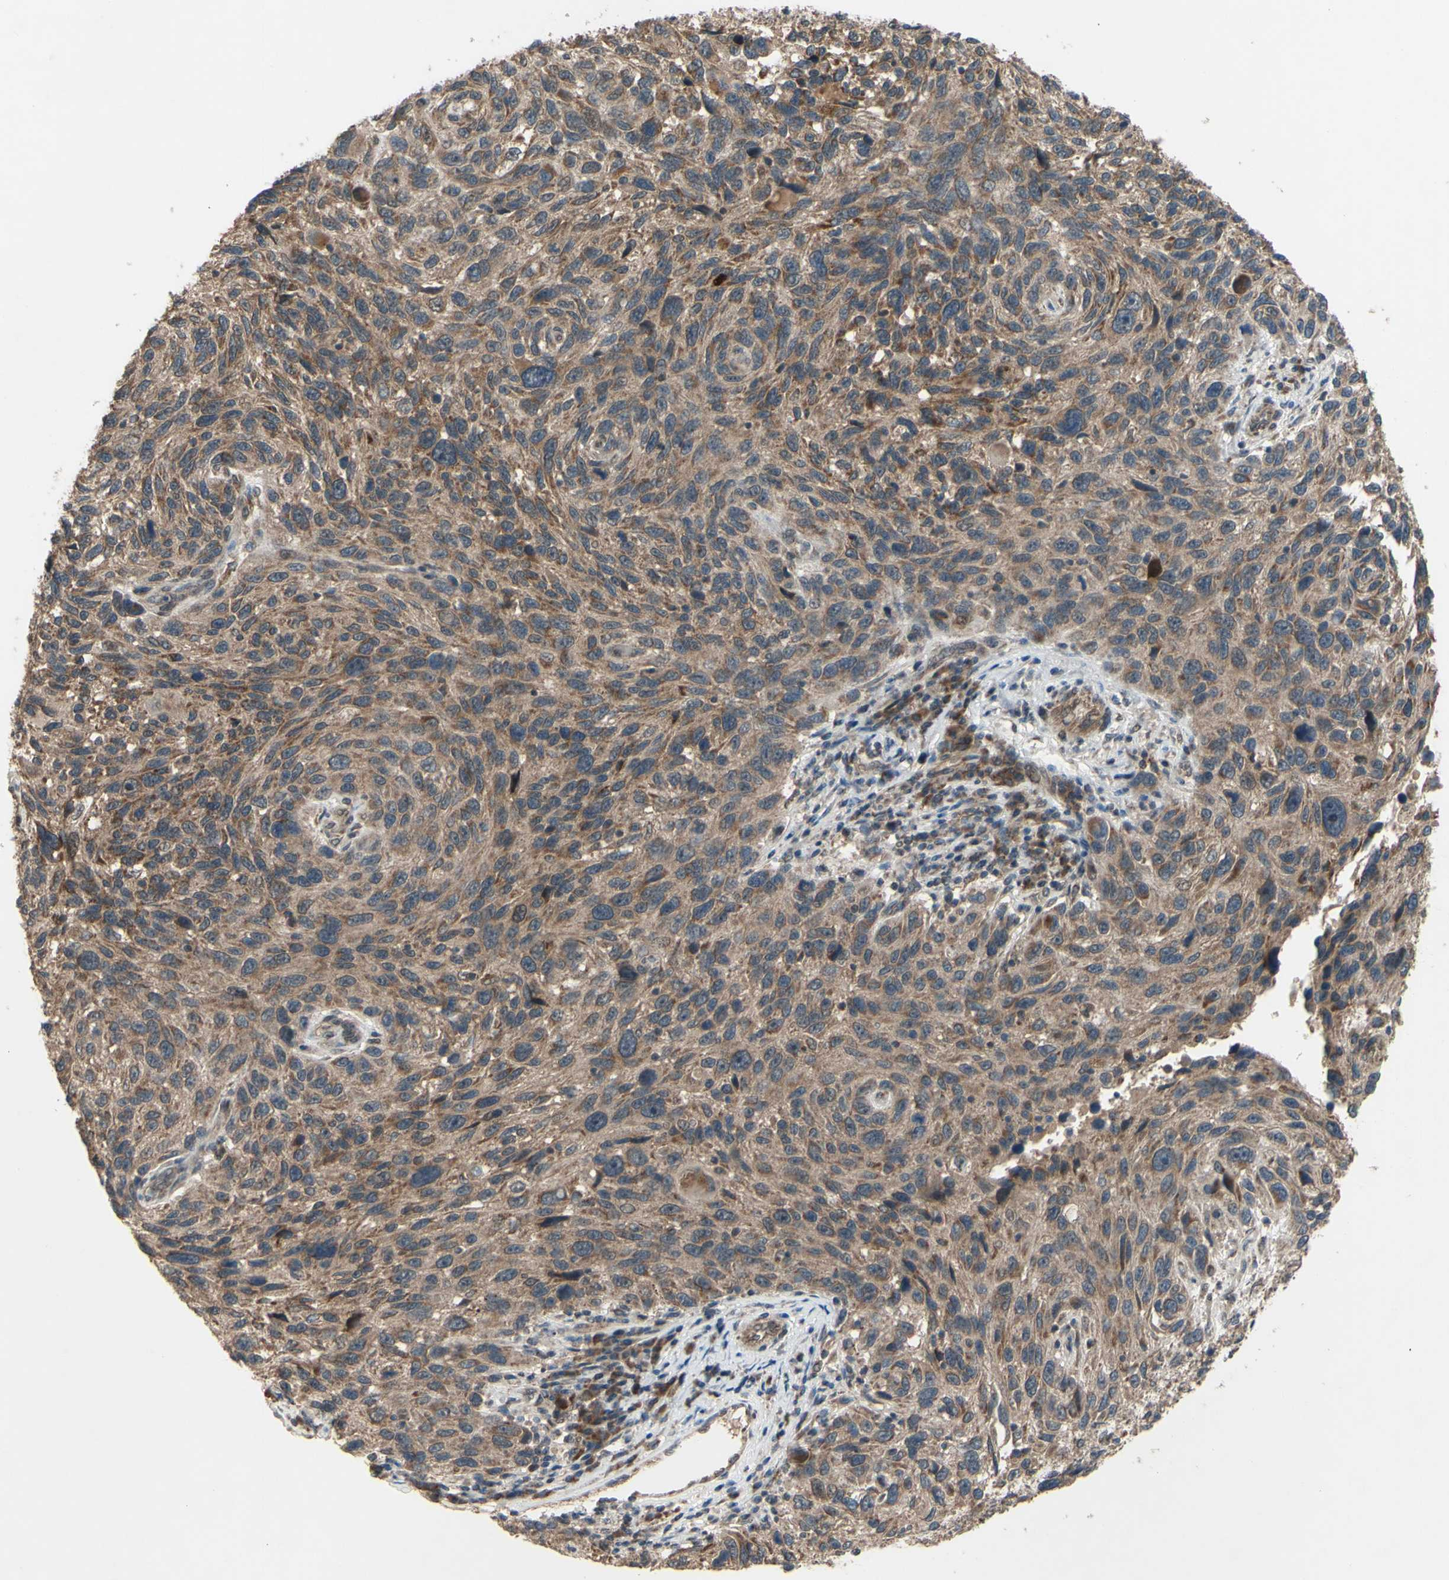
{"staining": {"intensity": "moderate", "quantity": ">75%", "location": "cytoplasmic/membranous"}, "tissue": "melanoma", "cell_type": "Tumor cells", "image_type": "cancer", "snomed": [{"axis": "morphology", "description": "Malignant melanoma, NOS"}, {"axis": "topography", "description": "Skin"}], "caption": "Moderate cytoplasmic/membranous staining for a protein is present in about >75% of tumor cells of melanoma using immunohistochemistry (IHC).", "gene": "CD164", "patient": {"sex": "male", "age": 53}}